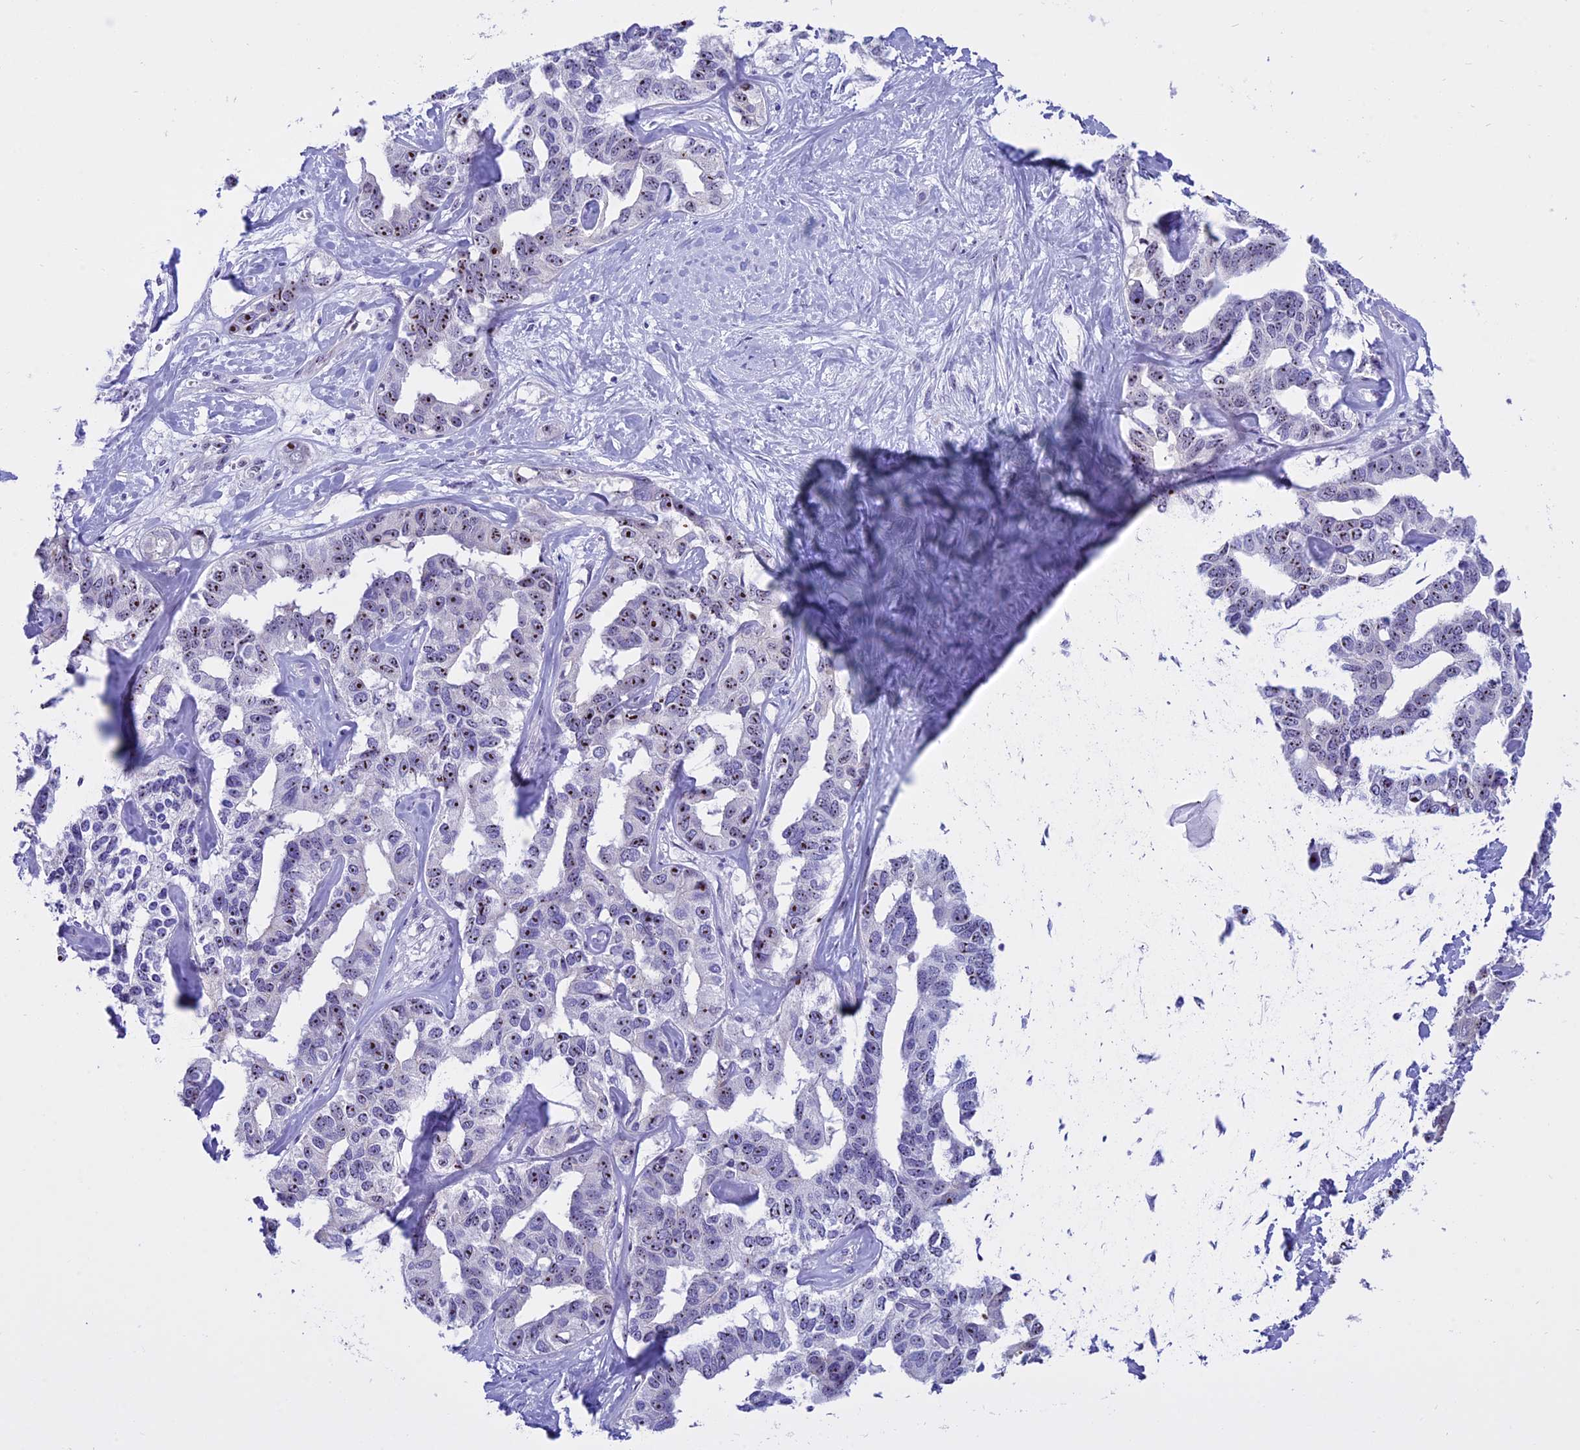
{"staining": {"intensity": "moderate", "quantity": ">75%", "location": "nuclear"}, "tissue": "liver cancer", "cell_type": "Tumor cells", "image_type": "cancer", "snomed": [{"axis": "morphology", "description": "Cholangiocarcinoma"}, {"axis": "topography", "description": "Liver"}], "caption": "Approximately >75% of tumor cells in liver cancer (cholangiocarcinoma) show moderate nuclear protein positivity as visualized by brown immunohistochemical staining.", "gene": "TBL3", "patient": {"sex": "male", "age": 59}}